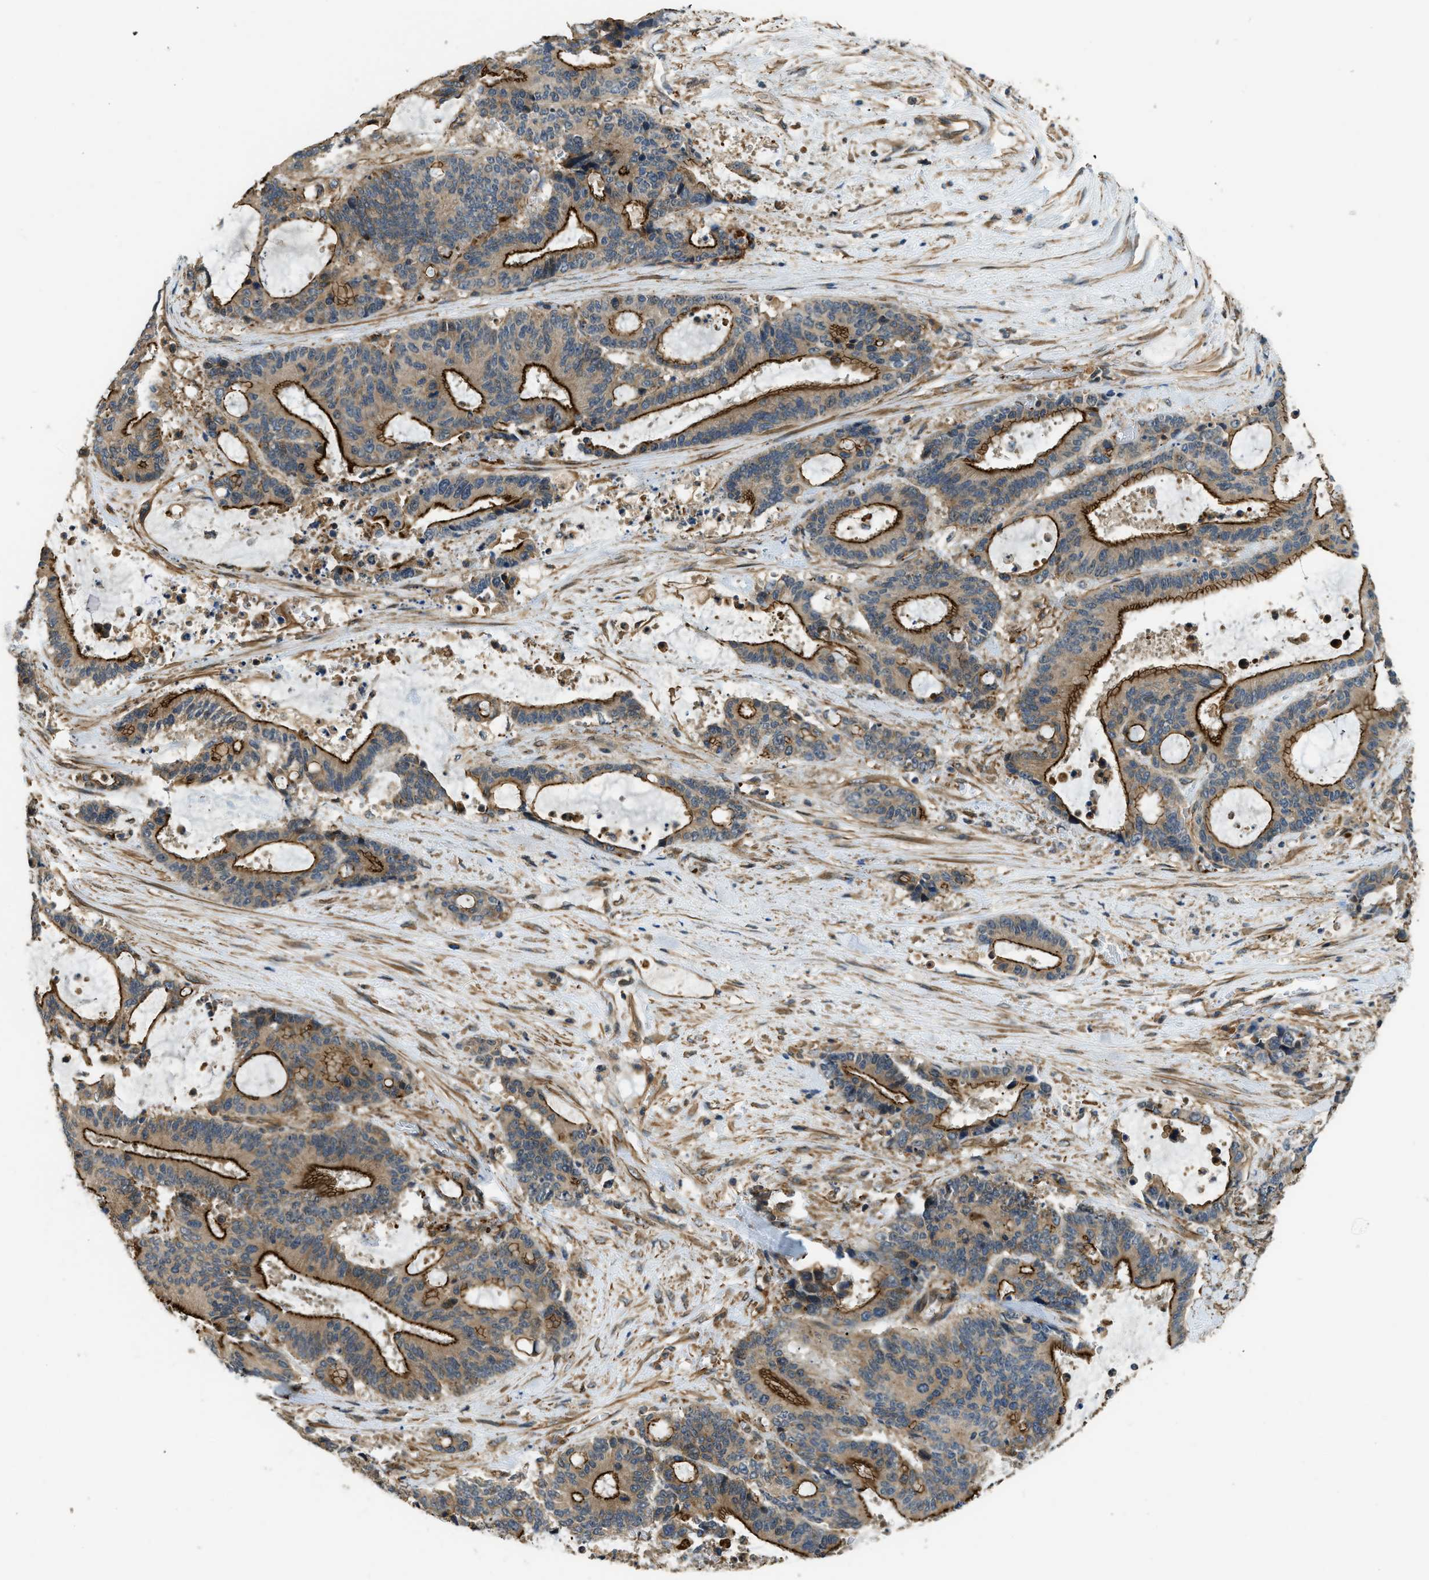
{"staining": {"intensity": "strong", "quantity": ">75%", "location": "cytoplasmic/membranous"}, "tissue": "liver cancer", "cell_type": "Tumor cells", "image_type": "cancer", "snomed": [{"axis": "morphology", "description": "Normal tissue, NOS"}, {"axis": "morphology", "description": "Cholangiocarcinoma"}, {"axis": "topography", "description": "Liver"}, {"axis": "topography", "description": "Peripheral nerve tissue"}], "caption": "Liver cancer stained with DAB (3,3'-diaminobenzidine) IHC displays high levels of strong cytoplasmic/membranous expression in about >75% of tumor cells. The protein is stained brown, and the nuclei are stained in blue (DAB (3,3'-diaminobenzidine) IHC with brightfield microscopy, high magnification).", "gene": "CGN", "patient": {"sex": "female", "age": 73}}